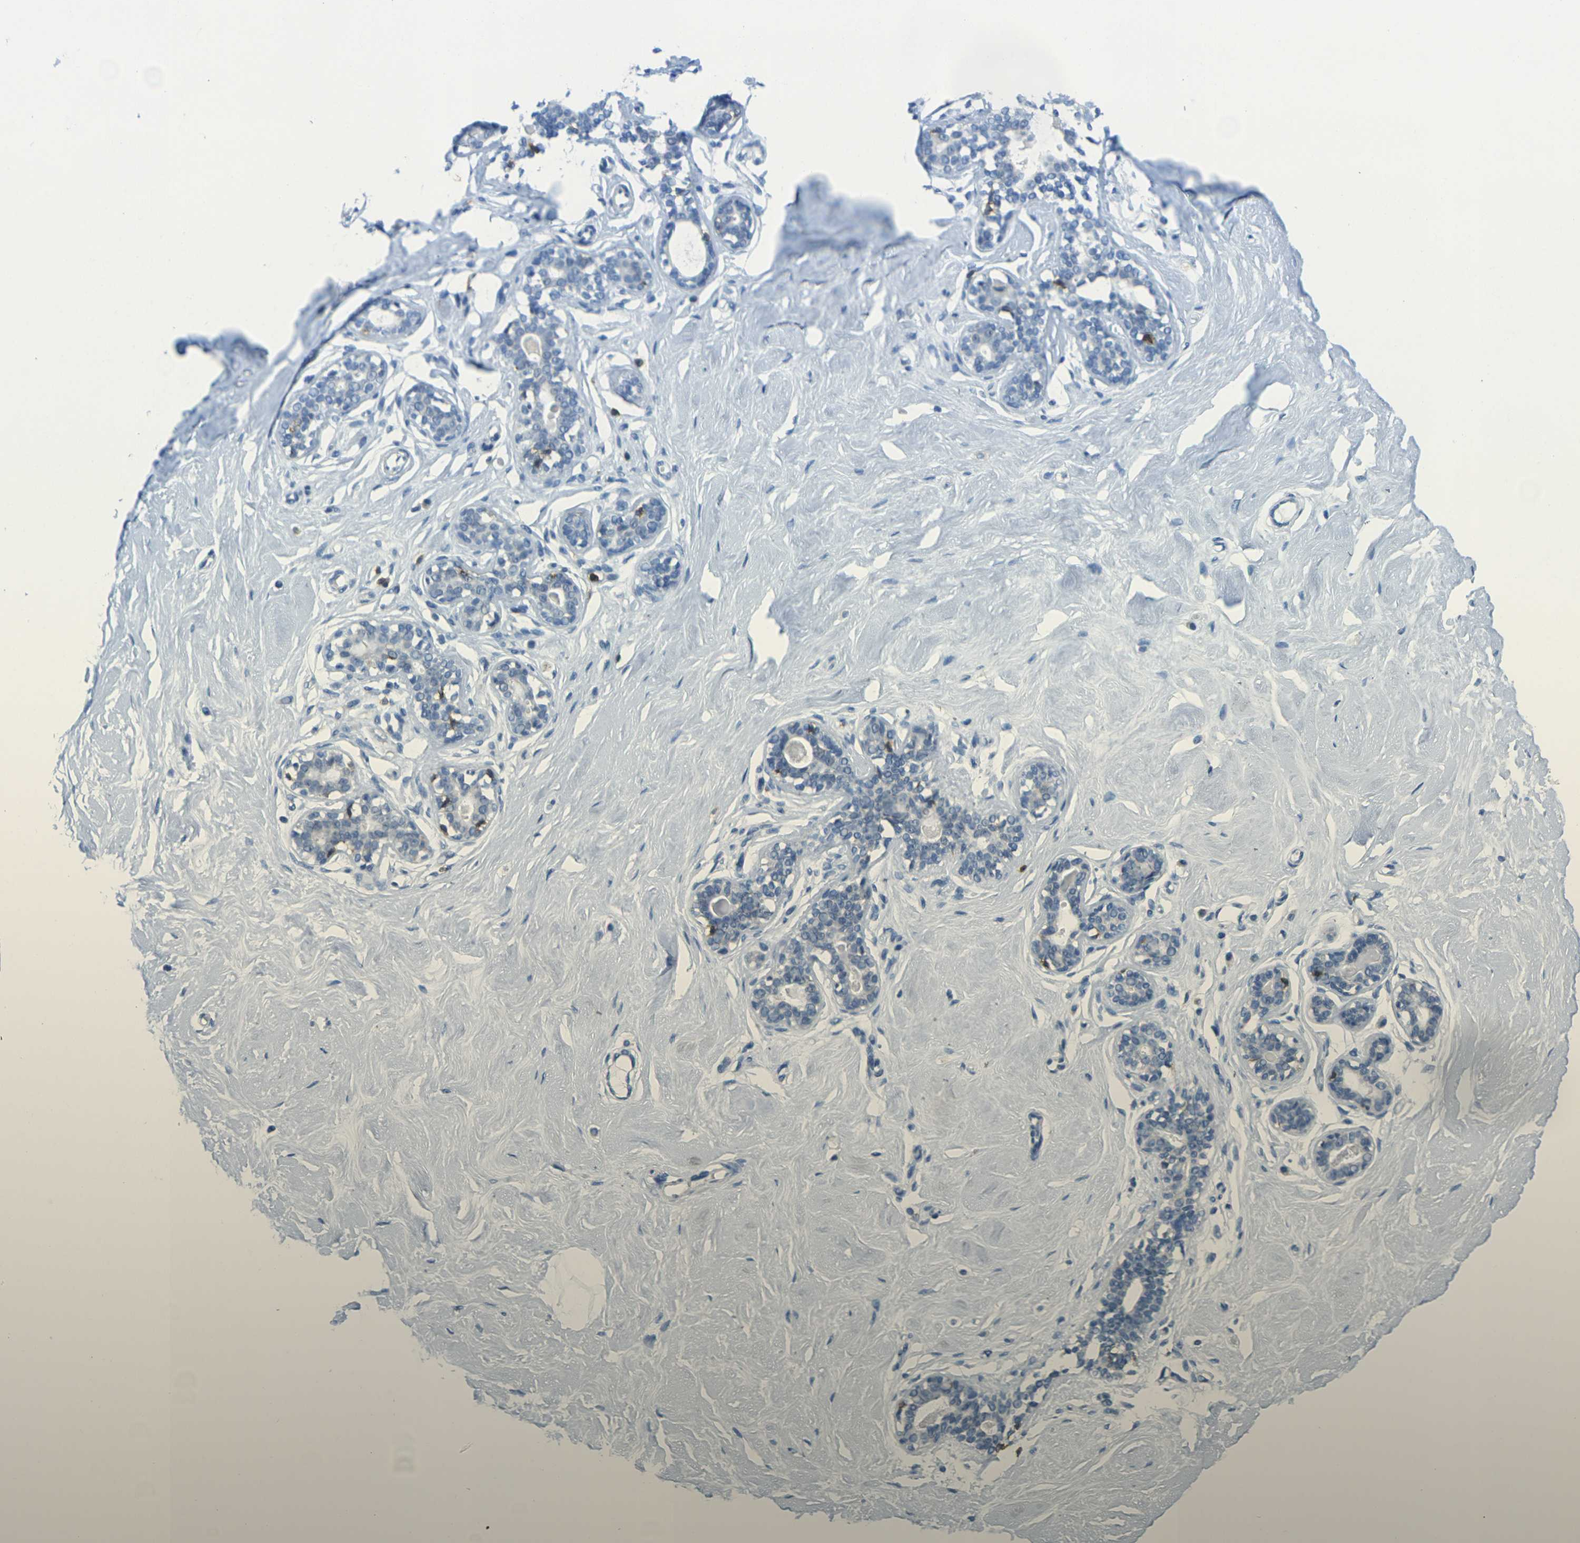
{"staining": {"intensity": "negative", "quantity": "none", "location": "none"}, "tissue": "breast", "cell_type": "Adipocytes", "image_type": "normal", "snomed": [{"axis": "morphology", "description": "Normal tissue, NOS"}, {"axis": "topography", "description": "Breast"}], "caption": "Breast was stained to show a protein in brown. There is no significant staining in adipocytes. (Stains: DAB immunohistochemistry with hematoxylin counter stain, Microscopy: brightfield microscopy at high magnification).", "gene": "CD3D", "patient": {"sex": "female", "age": 23}}